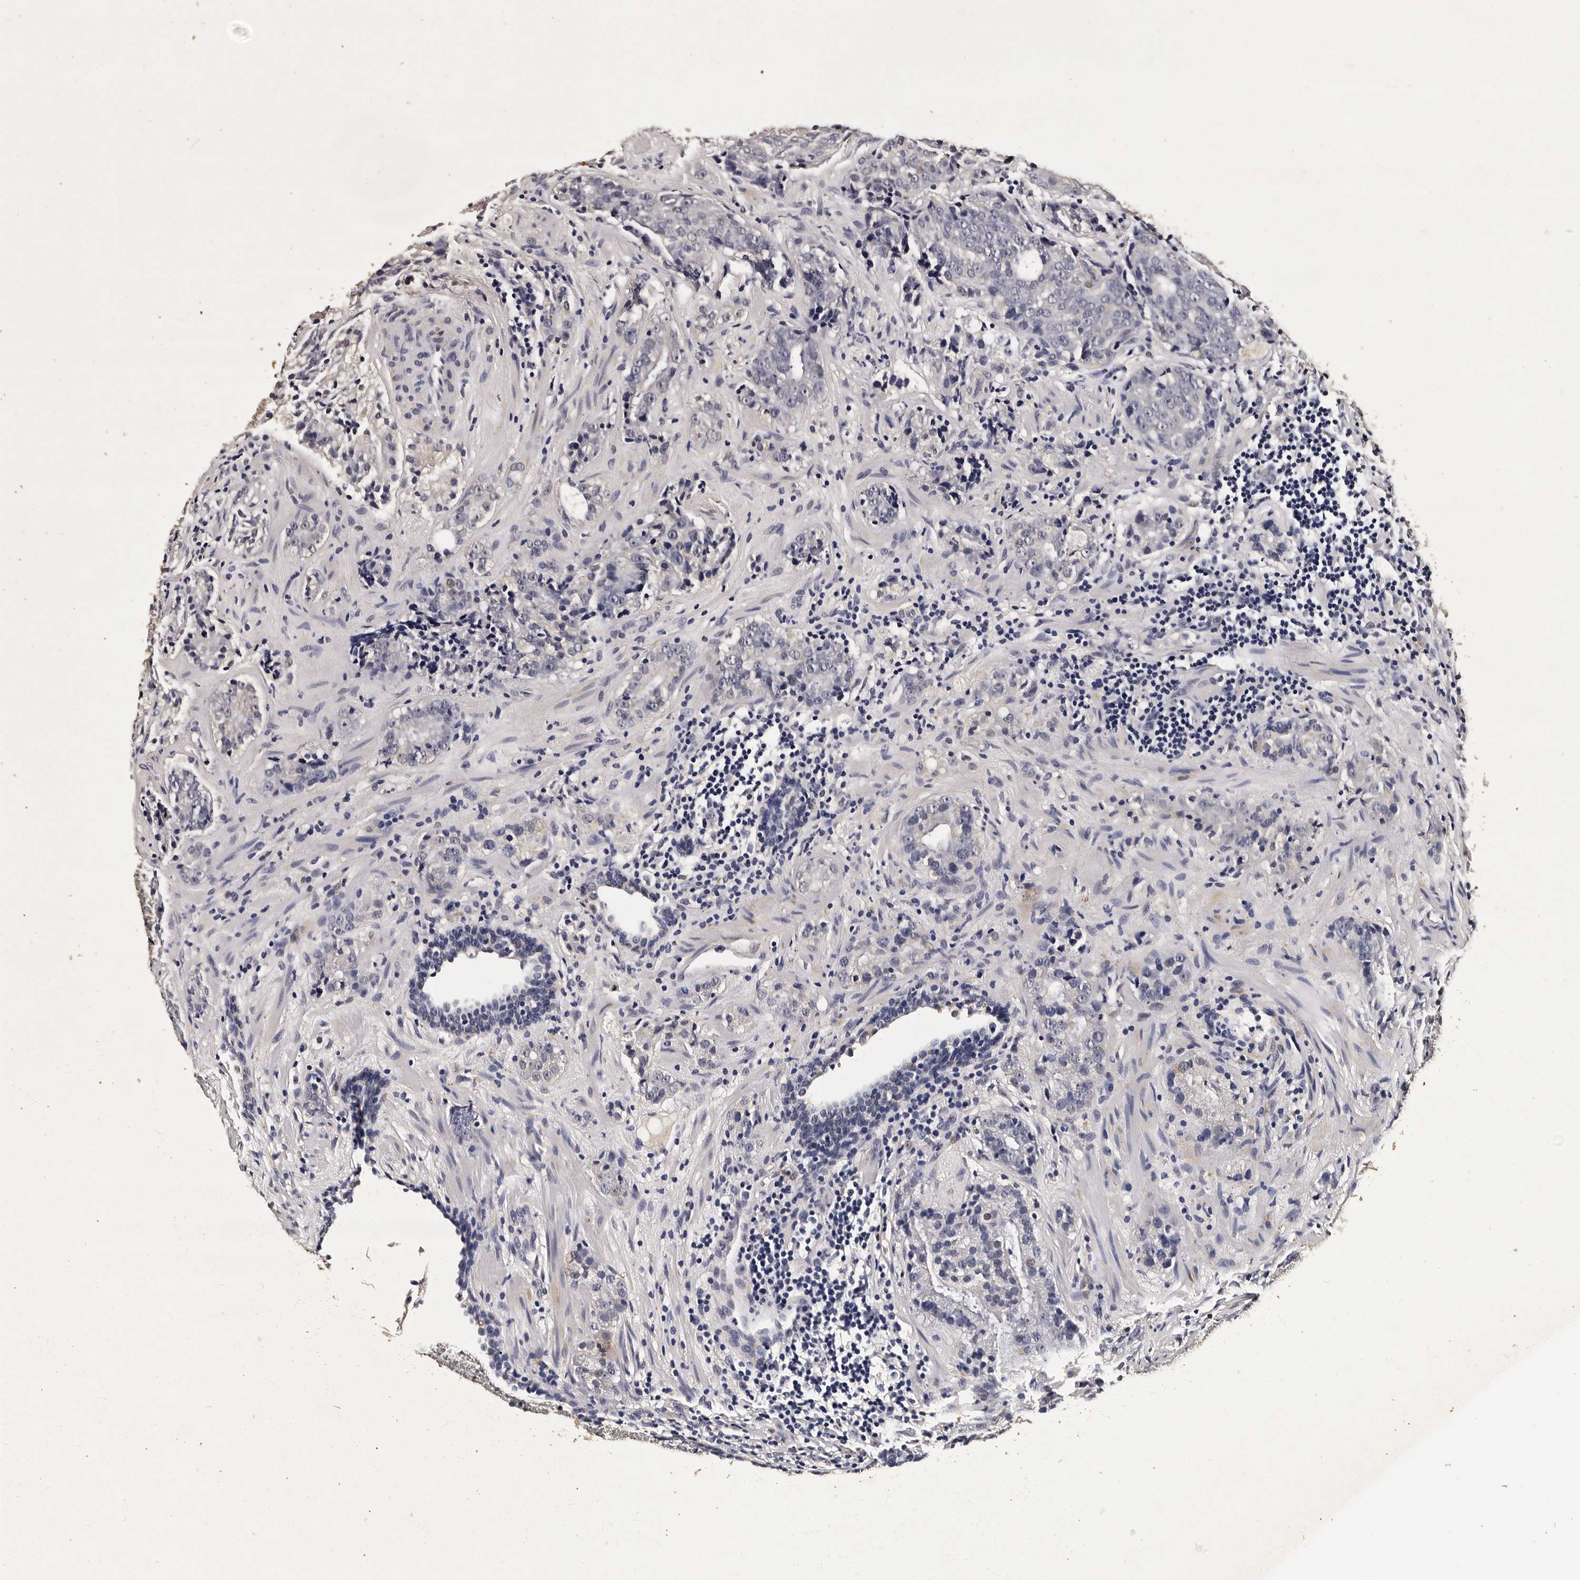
{"staining": {"intensity": "negative", "quantity": "none", "location": "none"}, "tissue": "prostate cancer", "cell_type": "Tumor cells", "image_type": "cancer", "snomed": [{"axis": "morphology", "description": "Adenocarcinoma, High grade"}, {"axis": "topography", "description": "Prostate"}], "caption": "The micrograph demonstrates no staining of tumor cells in high-grade adenocarcinoma (prostate). (DAB IHC with hematoxylin counter stain).", "gene": "PARS2", "patient": {"sex": "male", "age": 56}}